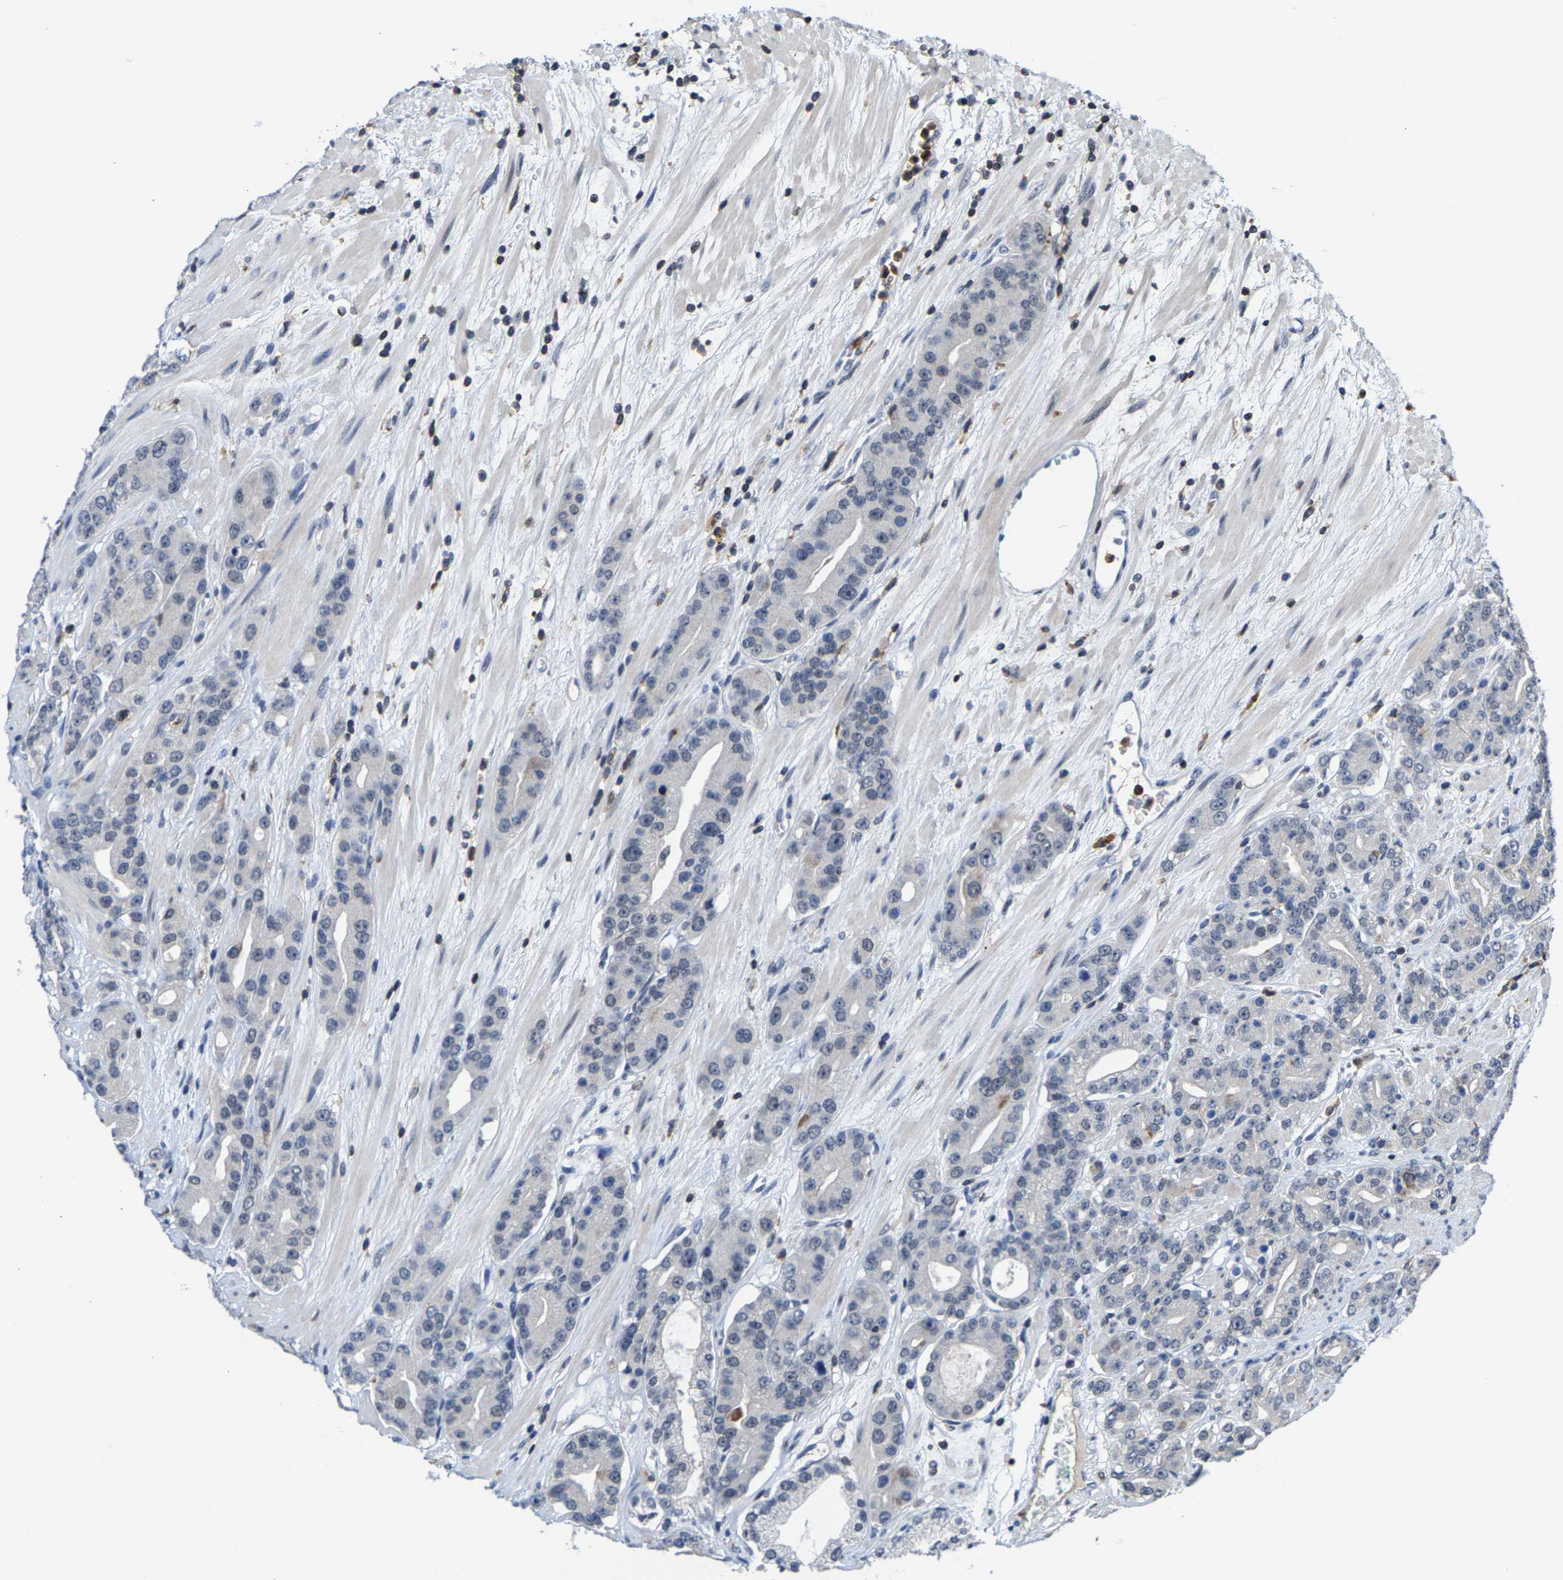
{"staining": {"intensity": "negative", "quantity": "none", "location": "none"}, "tissue": "prostate cancer", "cell_type": "Tumor cells", "image_type": "cancer", "snomed": [{"axis": "morphology", "description": "Adenocarcinoma, High grade"}, {"axis": "topography", "description": "Prostate"}], "caption": "Immunohistochemistry micrograph of human high-grade adenocarcinoma (prostate) stained for a protein (brown), which reveals no expression in tumor cells. Nuclei are stained in blue.", "gene": "FGD3", "patient": {"sex": "male", "age": 71}}